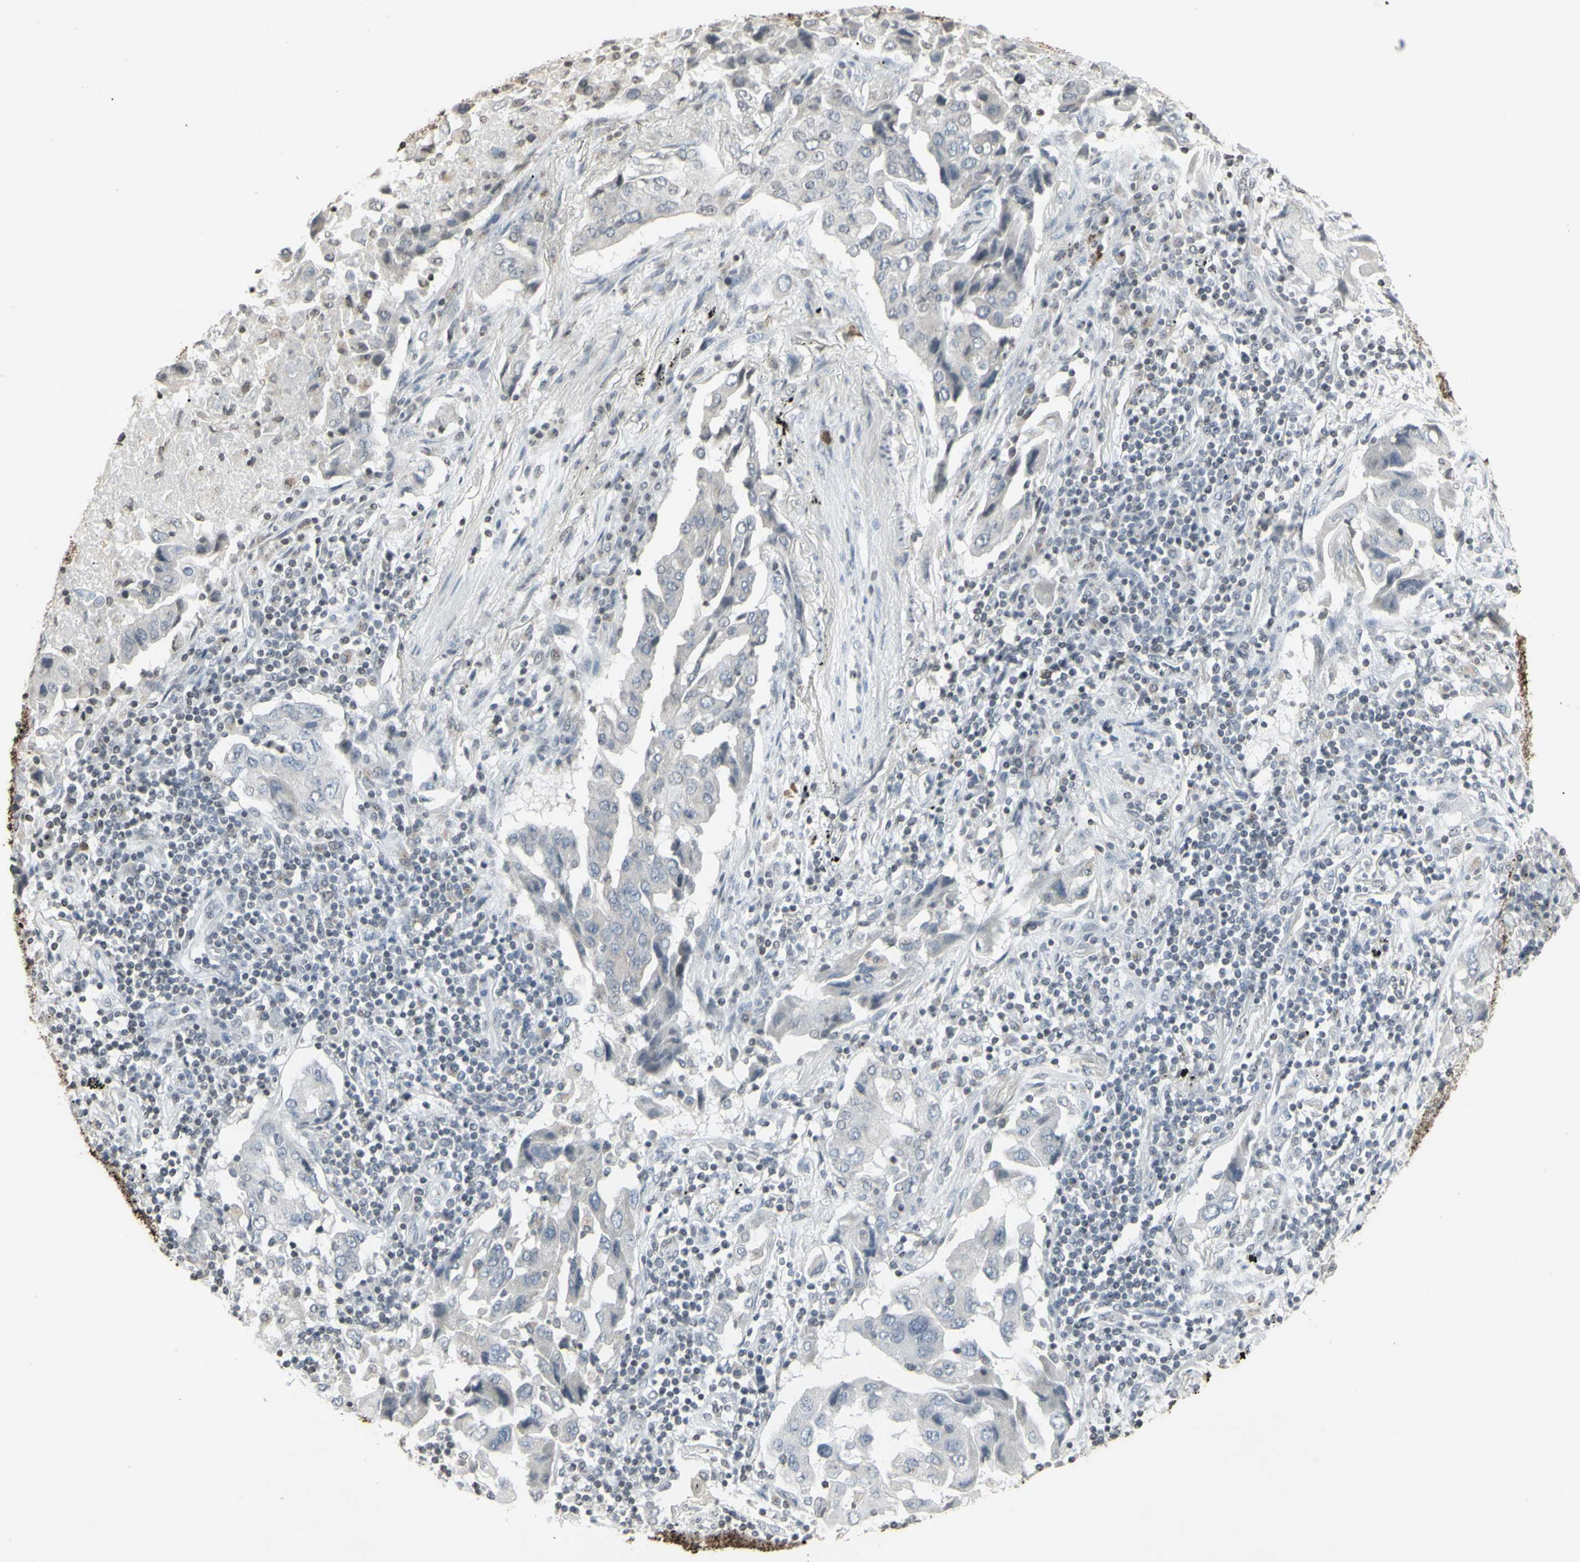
{"staining": {"intensity": "negative", "quantity": "none", "location": "none"}, "tissue": "lung cancer", "cell_type": "Tumor cells", "image_type": "cancer", "snomed": [{"axis": "morphology", "description": "Adenocarcinoma, NOS"}, {"axis": "topography", "description": "Lung"}], "caption": "A histopathology image of lung cancer (adenocarcinoma) stained for a protein displays no brown staining in tumor cells.", "gene": "MUC5AC", "patient": {"sex": "female", "age": 65}}